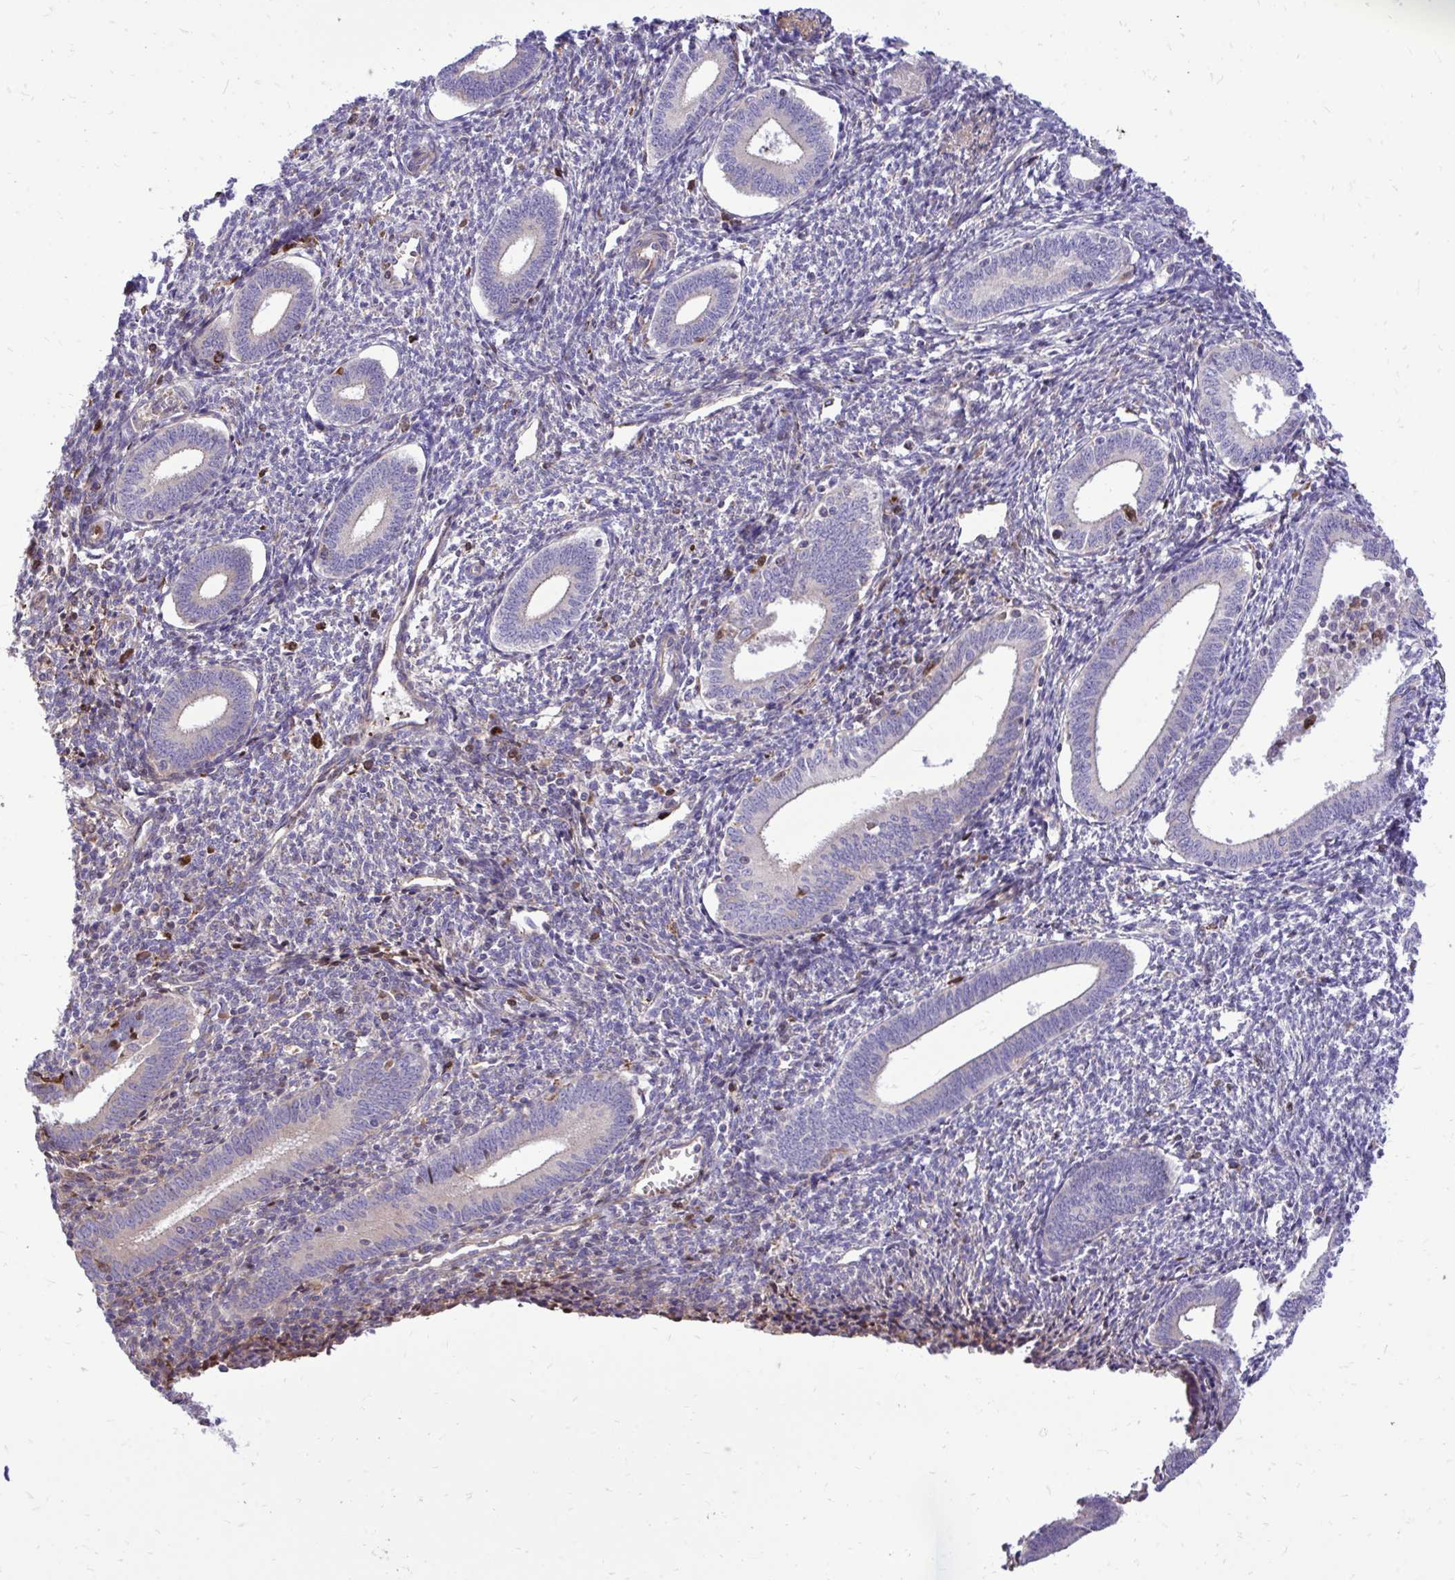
{"staining": {"intensity": "weak", "quantity": "<25%", "location": "cytoplasmic/membranous"}, "tissue": "endometrium", "cell_type": "Cells in endometrial stroma", "image_type": "normal", "snomed": [{"axis": "morphology", "description": "Normal tissue, NOS"}, {"axis": "topography", "description": "Endometrium"}], "caption": "Human endometrium stained for a protein using immunohistochemistry (IHC) demonstrates no staining in cells in endometrial stroma.", "gene": "ATP13A2", "patient": {"sex": "female", "age": 41}}